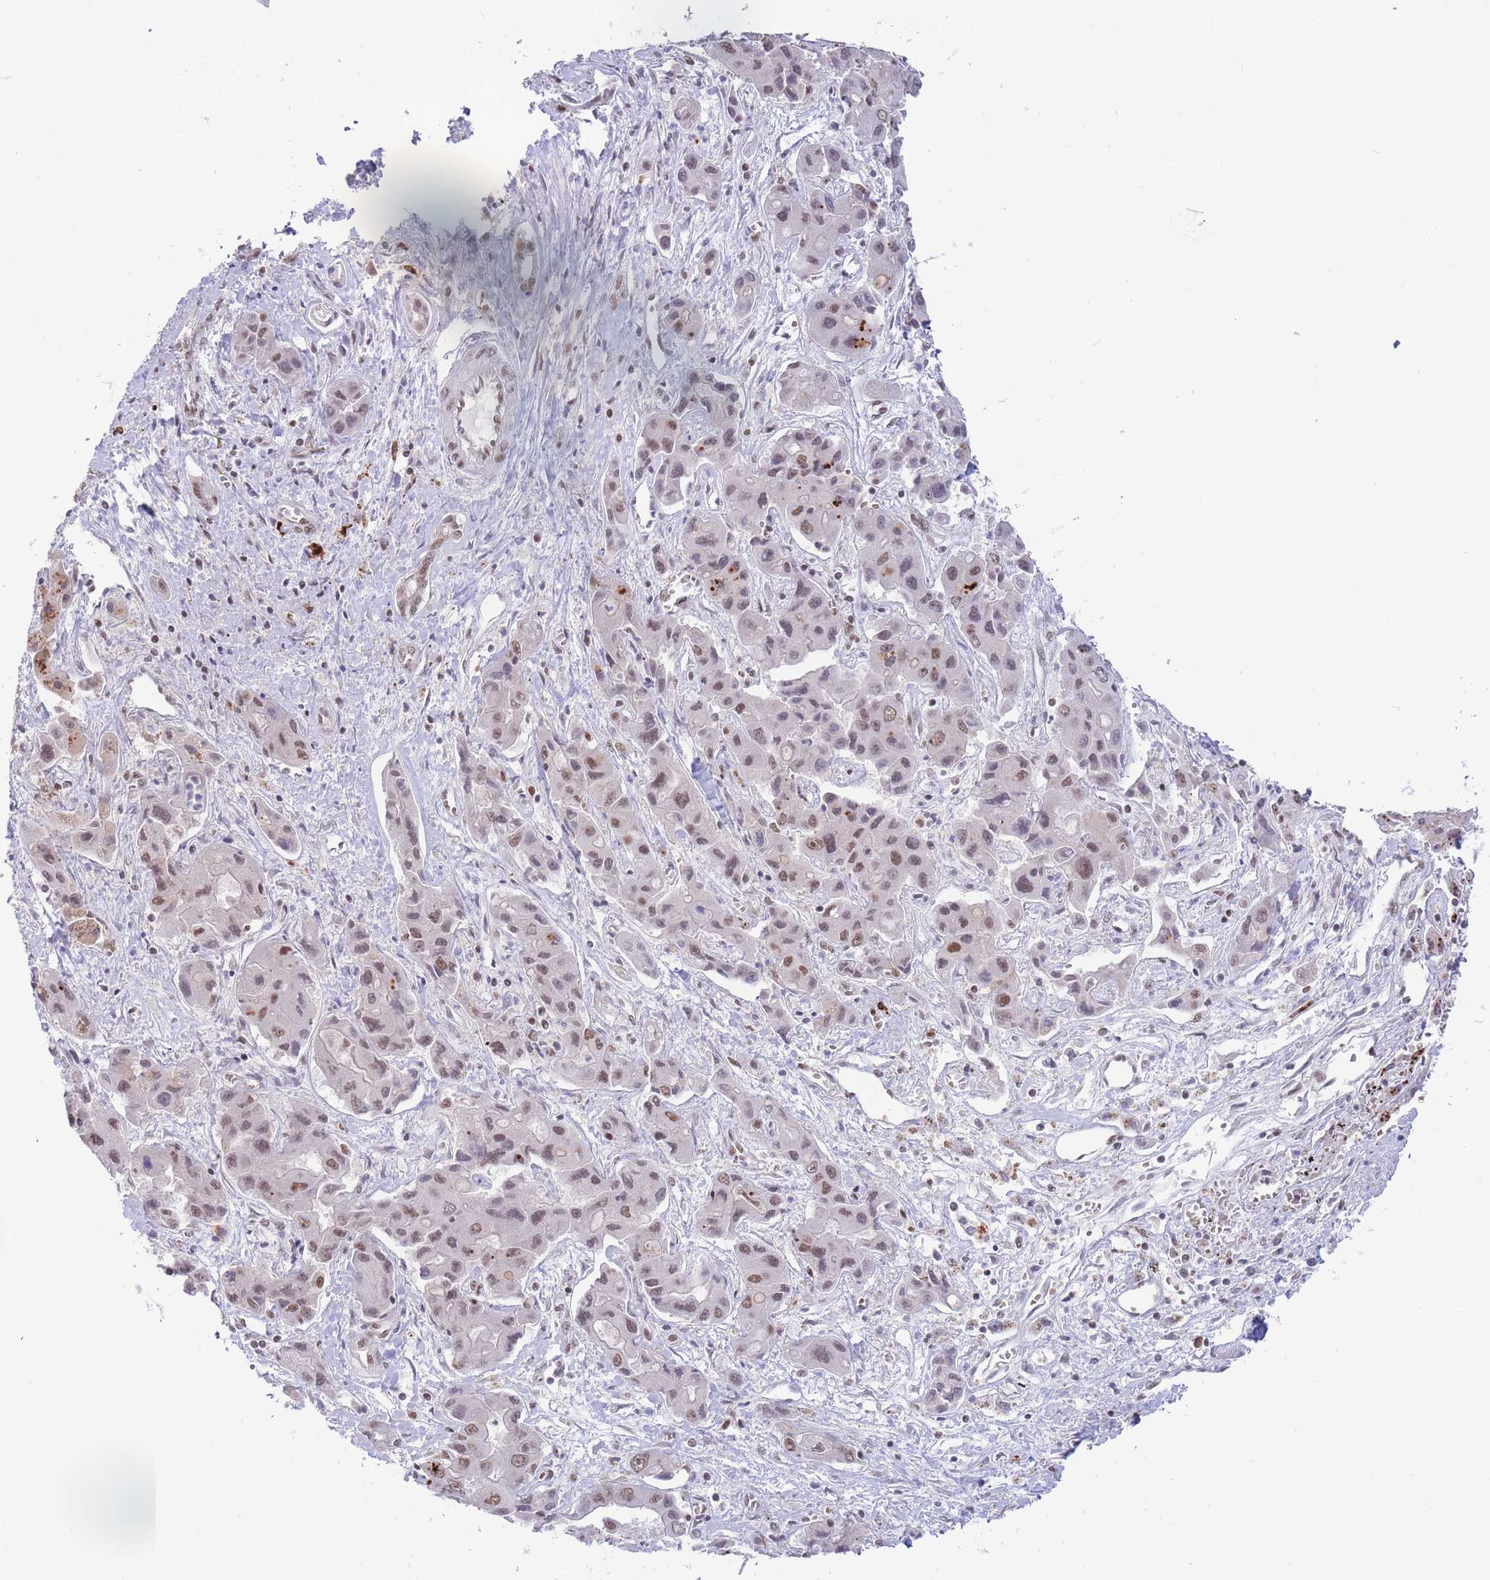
{"staining": {"intensity": "moderate", "quantity": ">75%", "location": "nuclear"}, "tissue": "liver cancer", "cell_type": "Tumor cells", "image_type": "cancer", "snomed": [{"axis": "morphology", "description": "Cholangiocarcinoma"}, {"axis": "topography", "description": "Liver"}], "caption": "IHC of liver cancer (cholangiocarcinoma) exhibits medium levels of moderate nuclear positivity in about >75% of tumor cells.", "gene": "SMAD9", "patient": {"sex": "male", "age": 67}}